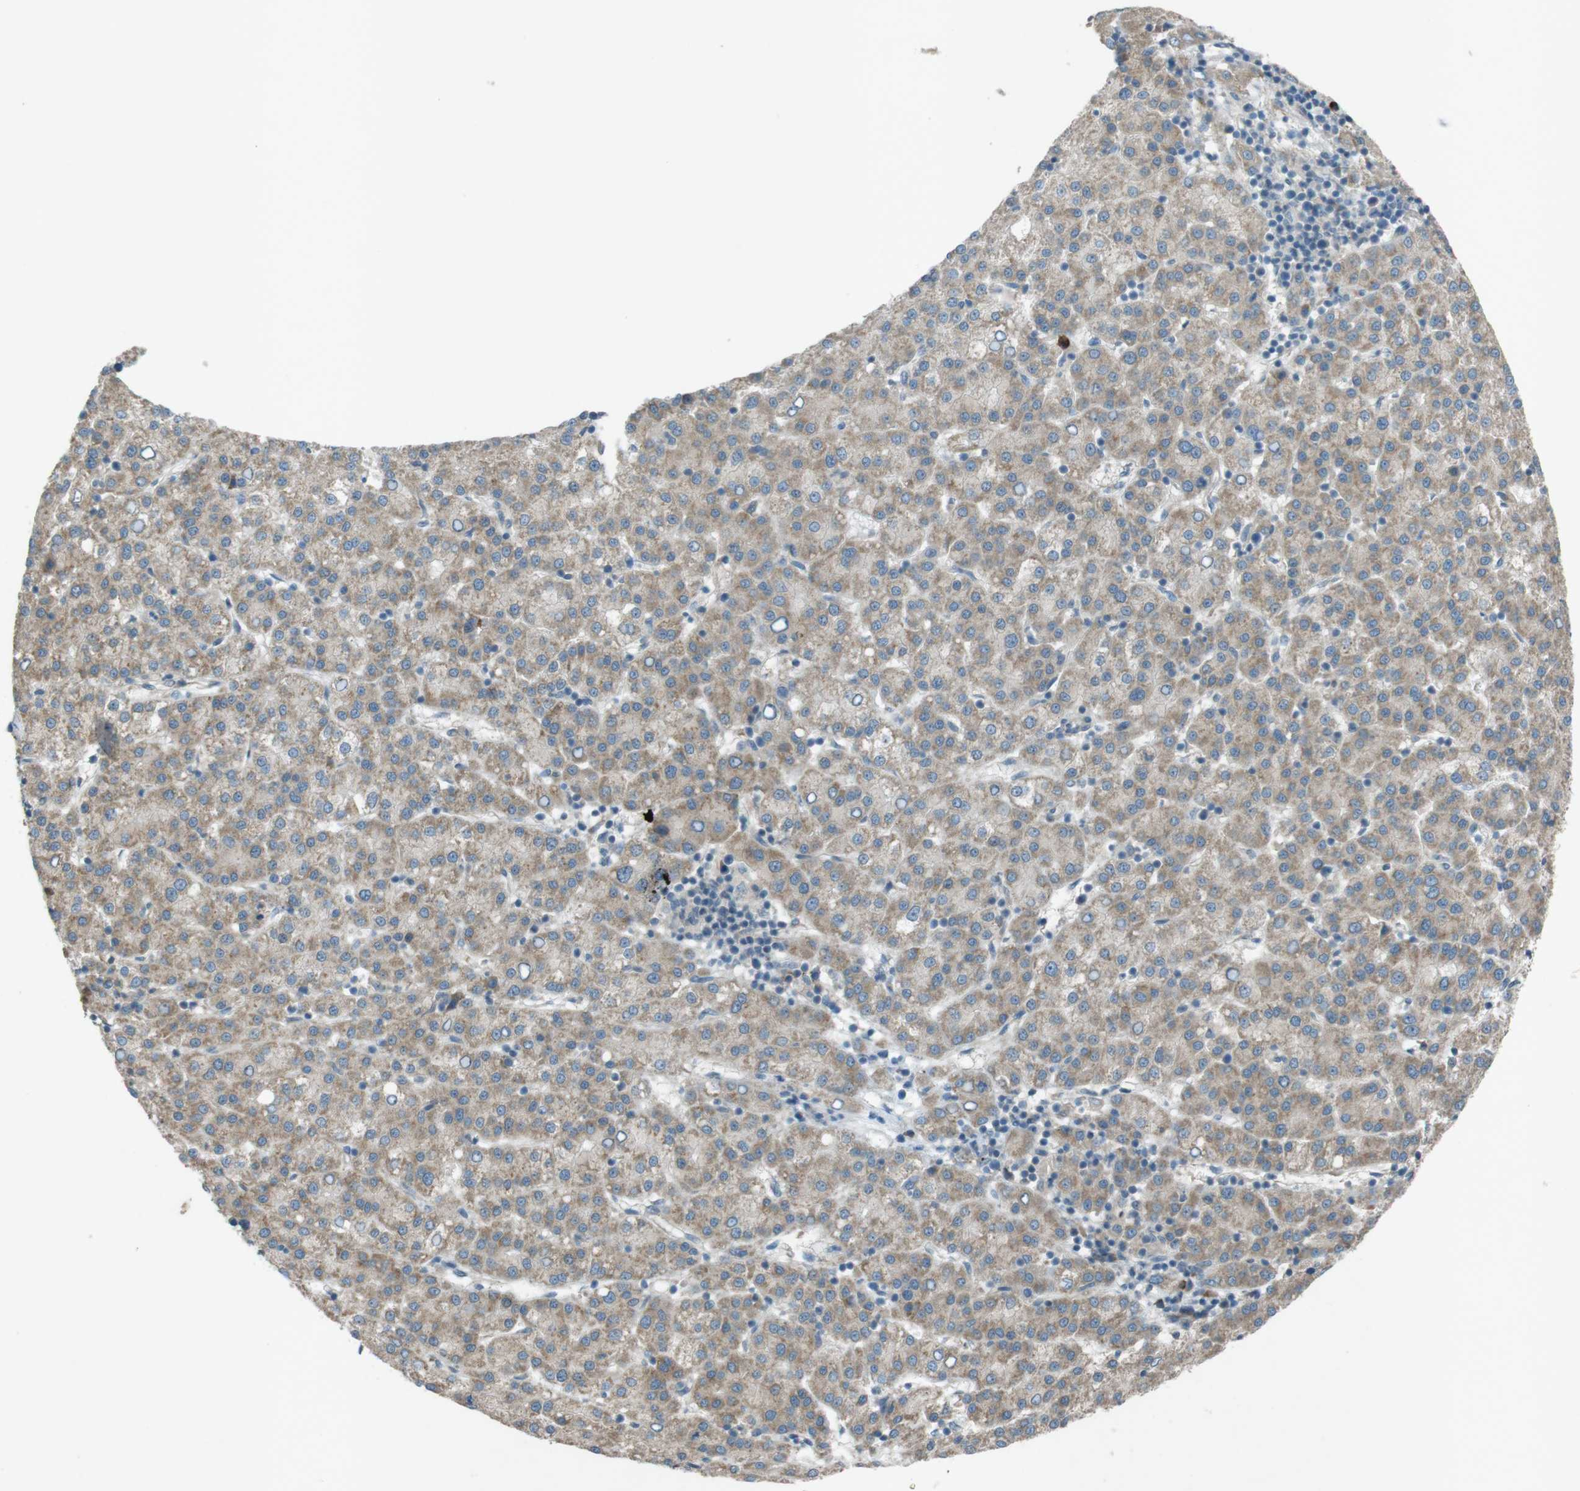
{"staining": {"intensity": "moderate", "quantity": ">75%", "location": "cytoplasmic/membranous"}, "tissue": "liver cancer", "cell_type": "Tumor cells", "image_type": "cancer", "snomed": [{"axis": "morphology", "description": "Carcinoma, Hepatocellular, NOS"}, {"axis": "topography", "description": "Liver"}], "caption": "Immunohistochemical staining of liver hepatocellular carcinoma reveals medium levels of moderate cytoplasmic/membranous protein positivity in approximately >75% of tumor cells.", "gene": "TMEM41B", "patient": {"sex": "female", "age": 58}}